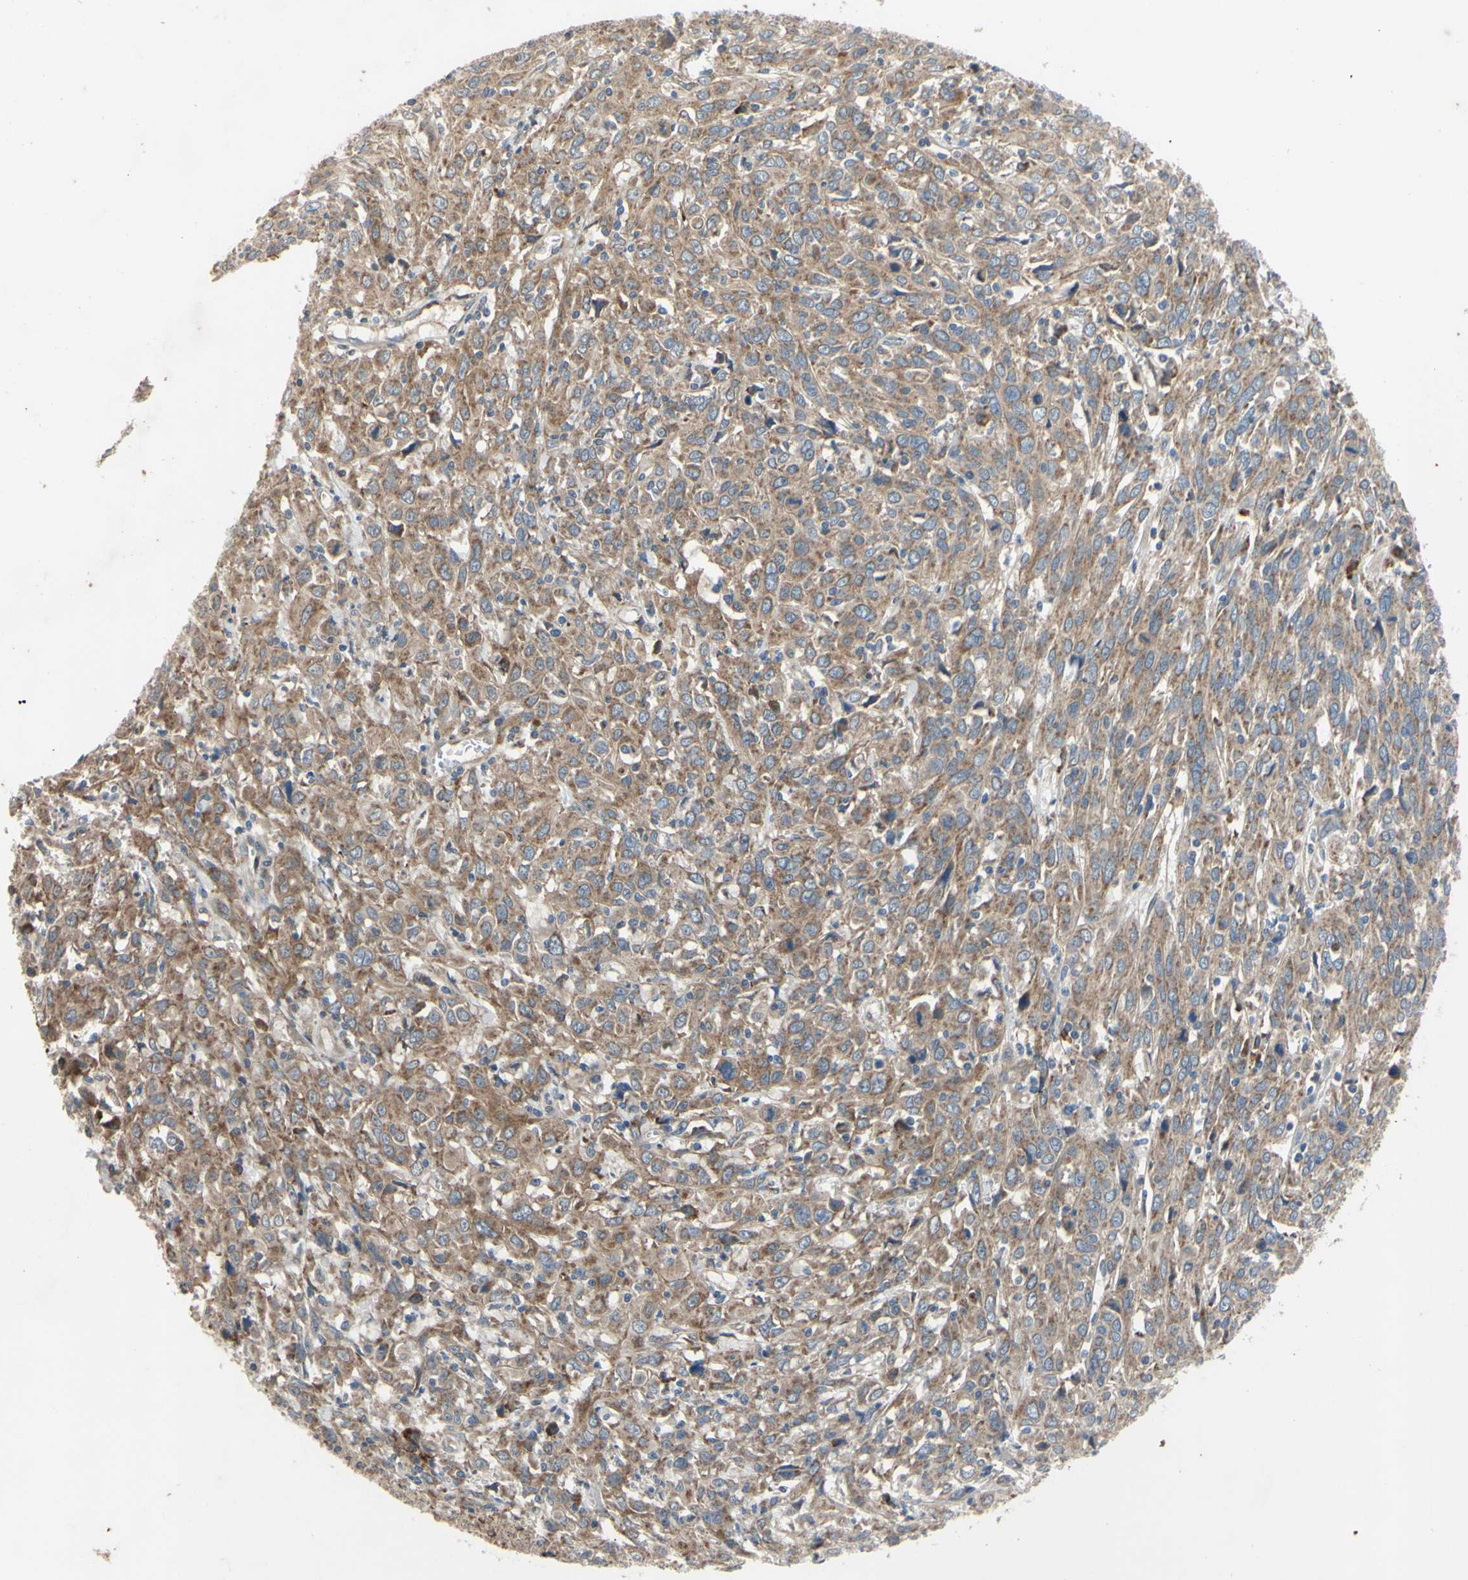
{"staining": {"intensity": "weak", "quantity": ">75%", "location": "cytoplasmic/membranous"}, "tissue": "cervical cancer", "cell_type": "Tumor cells", "image_type": "cancer", "snomed": [{"axis": "morphology", "description": "Squamous cell carcinoma, NOS"}, {"axis": "topography", "description": "Cervix"}], "caption": "Cervical cancer tissue displays weak cytoplasmic/membranous expression in approximately >75% of tumor cells, visualized by immunohistochemistry. (Stains: DAB in brown, nuclei in blue, Microscopy: brightfield microscopy at high magnification).", "gene": "XIAP", "patient": {"sex": "female", "age": 46}}